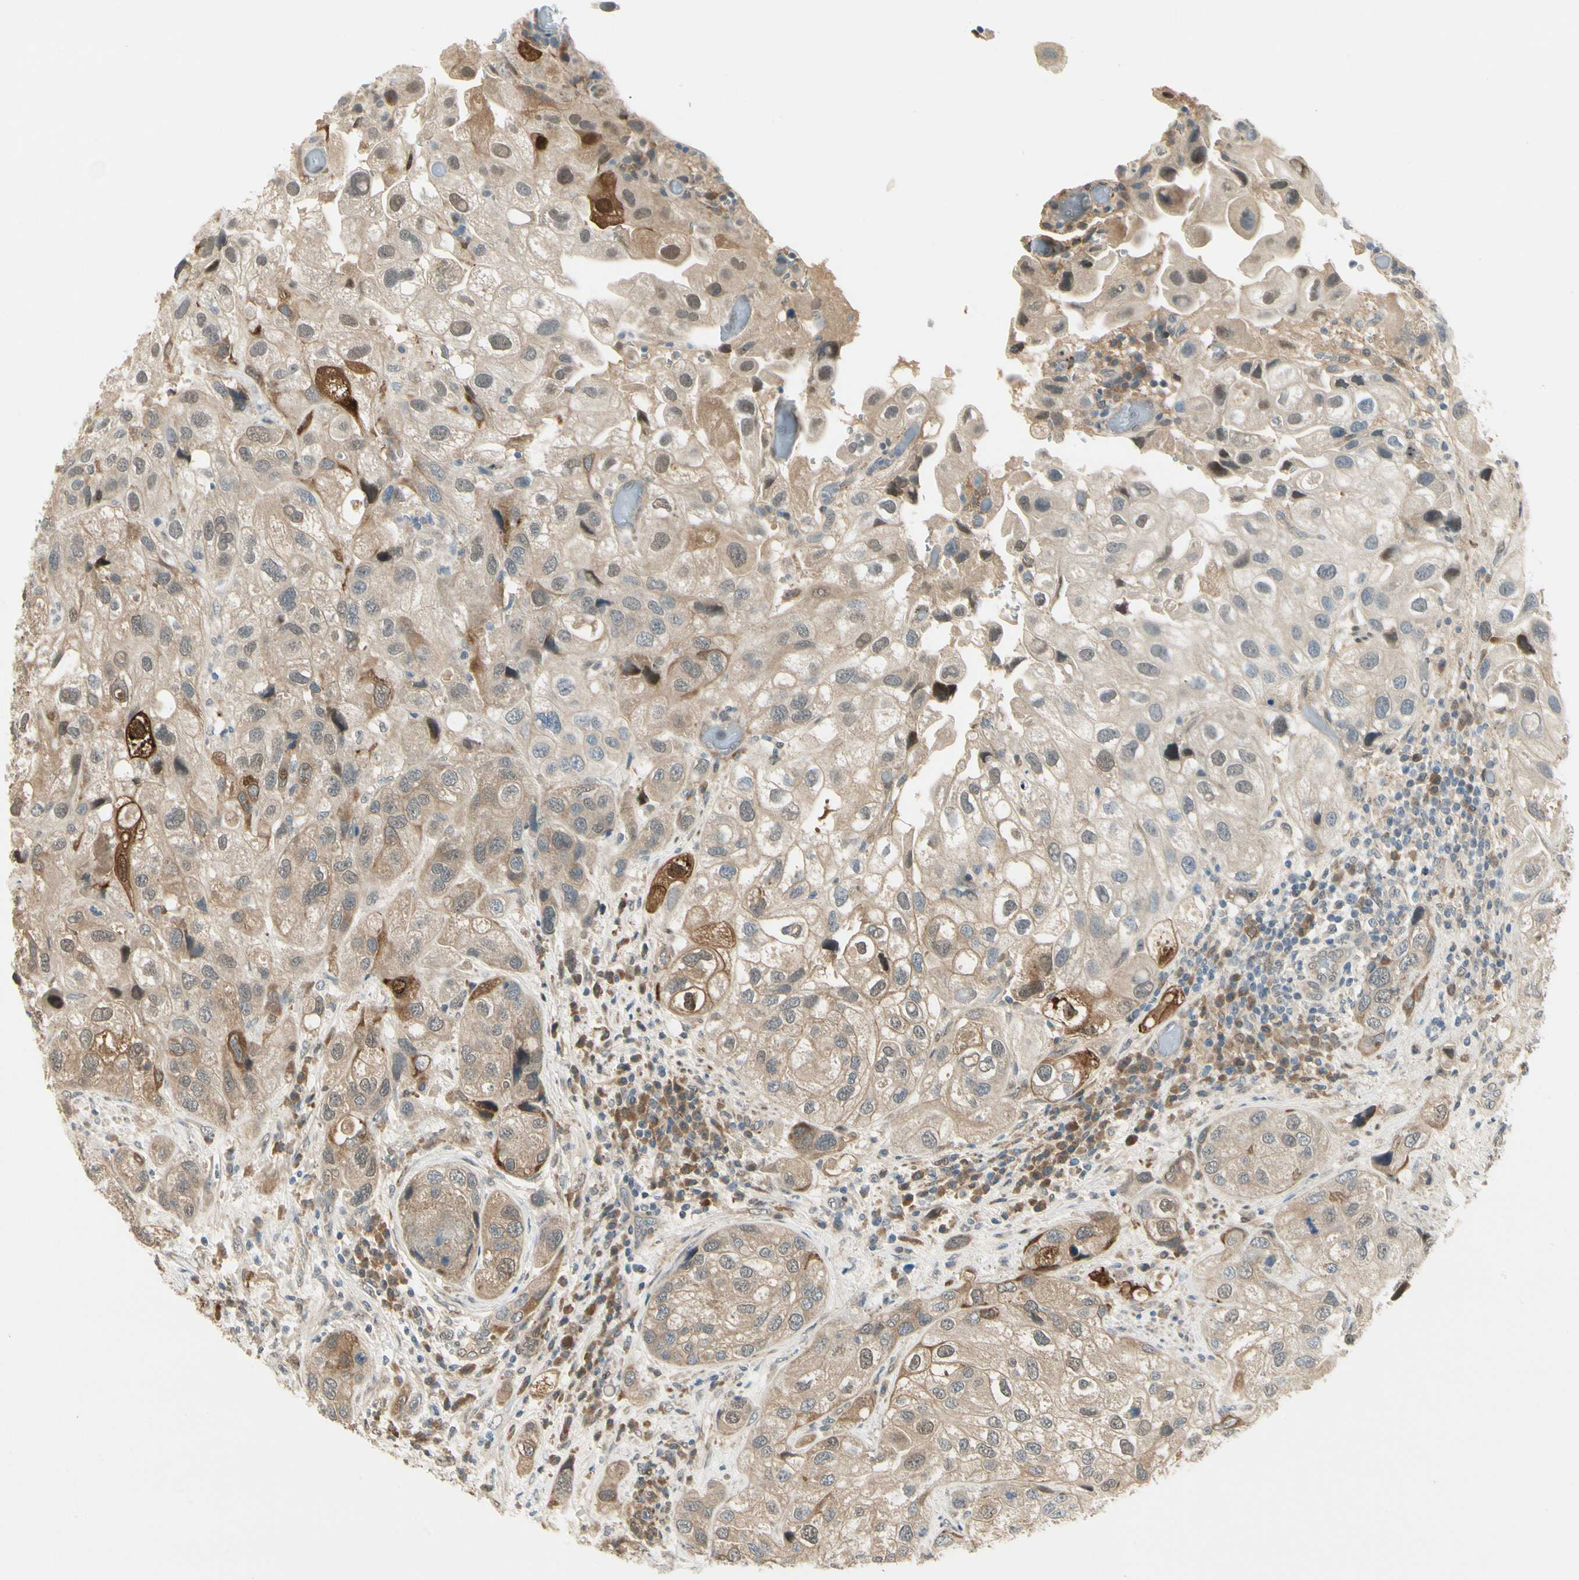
{"staining": {"intensity": "moderate", "quantity": "<25%", "location": "cytoplasmic/membranous,nuclear"}, "tissue": "urothelial cancer", "cell_type": "Tumor cells", "image_type": "cancer", "snomed": [{"axis": "morphology", "description": "Urothelial carcinoma, High grade"}, {"axis": "topography", "description": "Urinary bladder"}], "caption": "High-power microscopy captured an immunohistochemistry image of high-grade urothelial carcinoma, revealing moderate cytoplasmic/membranous and nuclear positivity in about <25% of tumor cells. The staining is performed using DAB (3,3'-diaminobenzidine) brown chromogen to label protein expression. The nuclei are counter-stained blue using hematoxylin.", "gene": "EPHB3", "patient": {"sex": "female", "age": 64}}